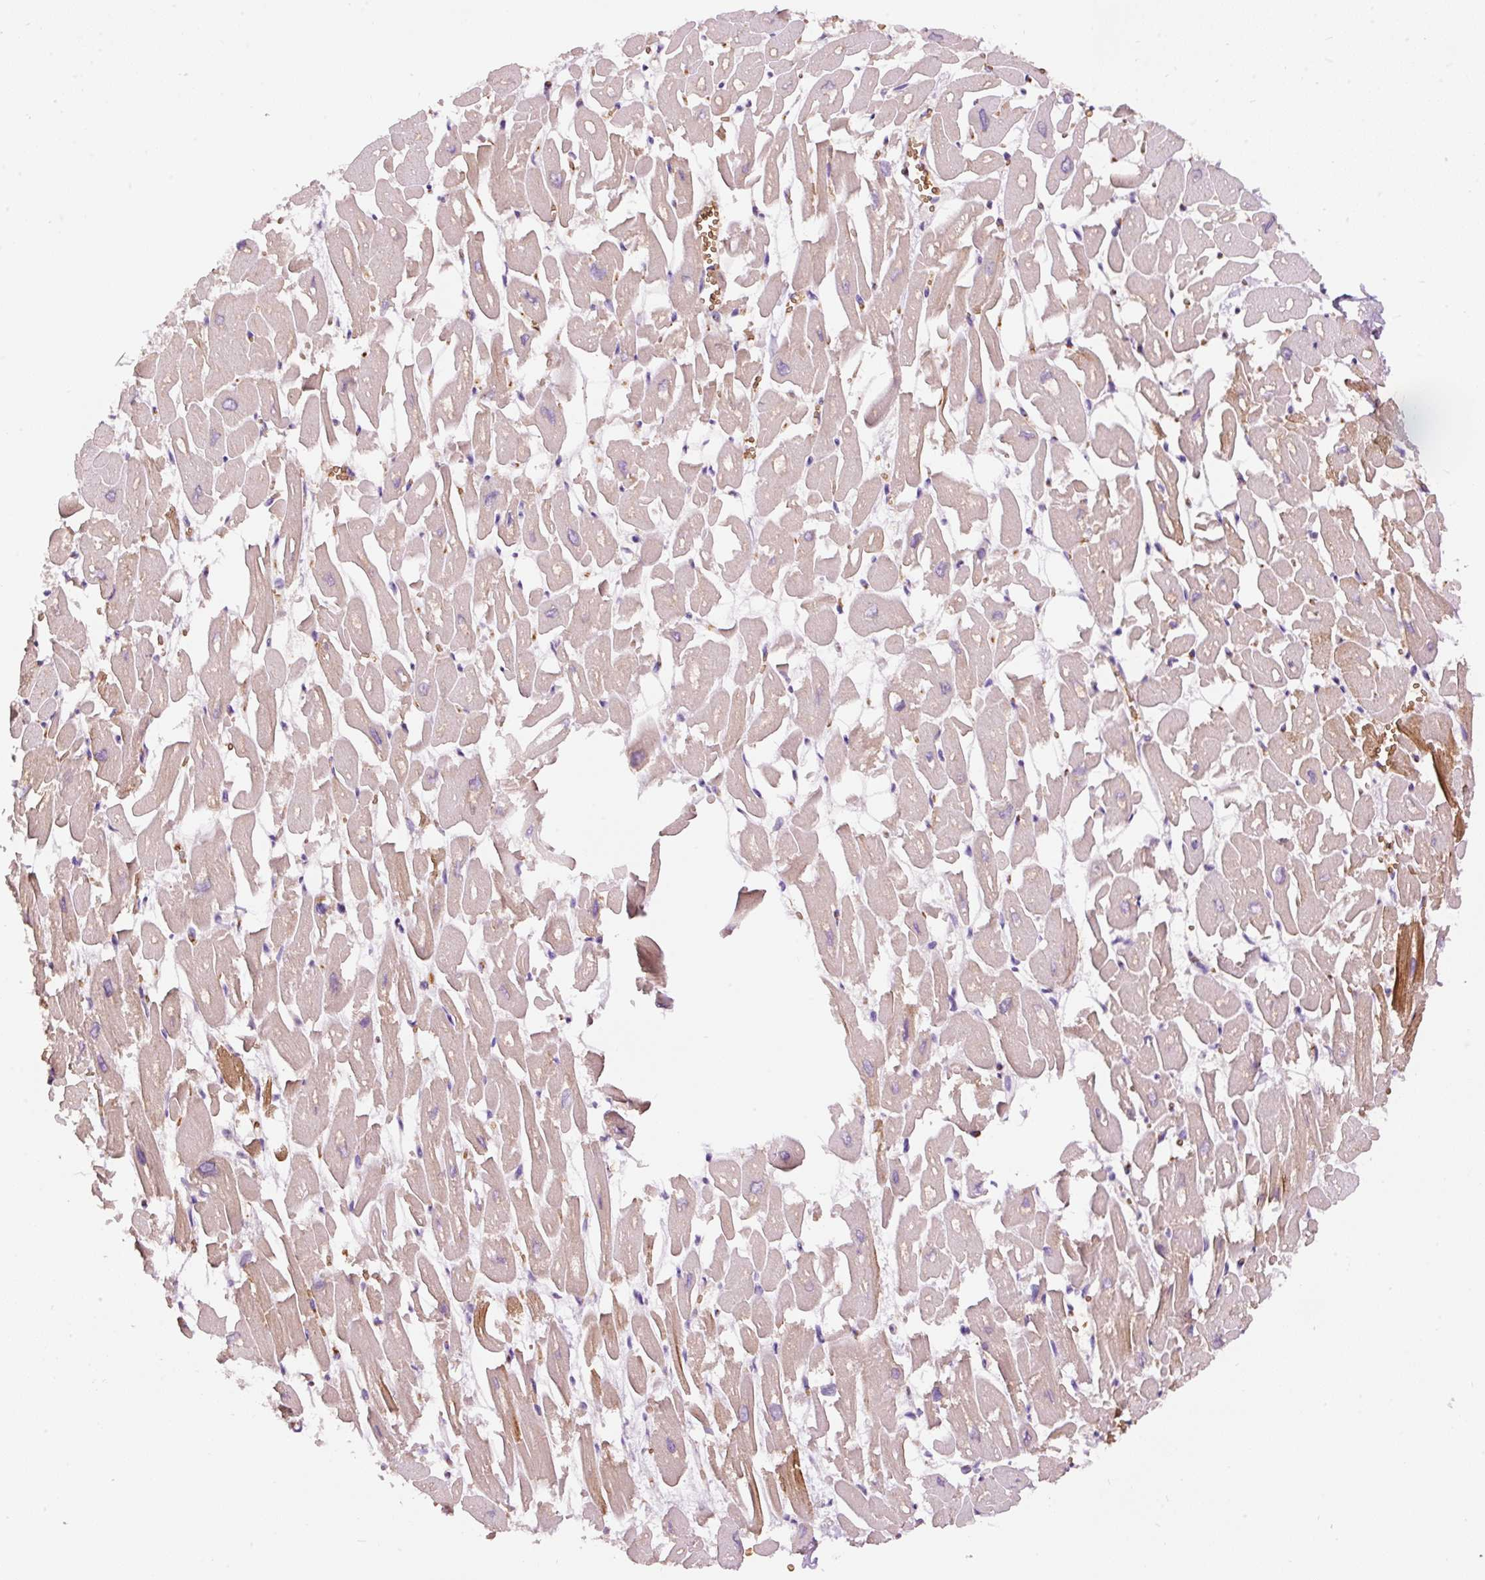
{"staining": {"intensity": "moderate", "quantity": "25%-75%", "location": "cytoplasmic/membranous"}, "tissue": "heart muscle", "cell_type": "Cardiomyocytes", "image_type": "normal", "snomed": [{"axis": "morphology", "description": "Normal tissue, NOS"}, {"axis": "topography", "description": "Heart"}], "caption": "Immunohistochemistry (IHC) (DAB (3,3'-diaminobenzidine)) staining of unremarkable heart muscle shows moderate cytoplasmic/membranous protein staining in approximately 25%-75% of cardiomyocytes.", "gene": "PRRC2A", "patient": {"sex": "male", "age": 54}}